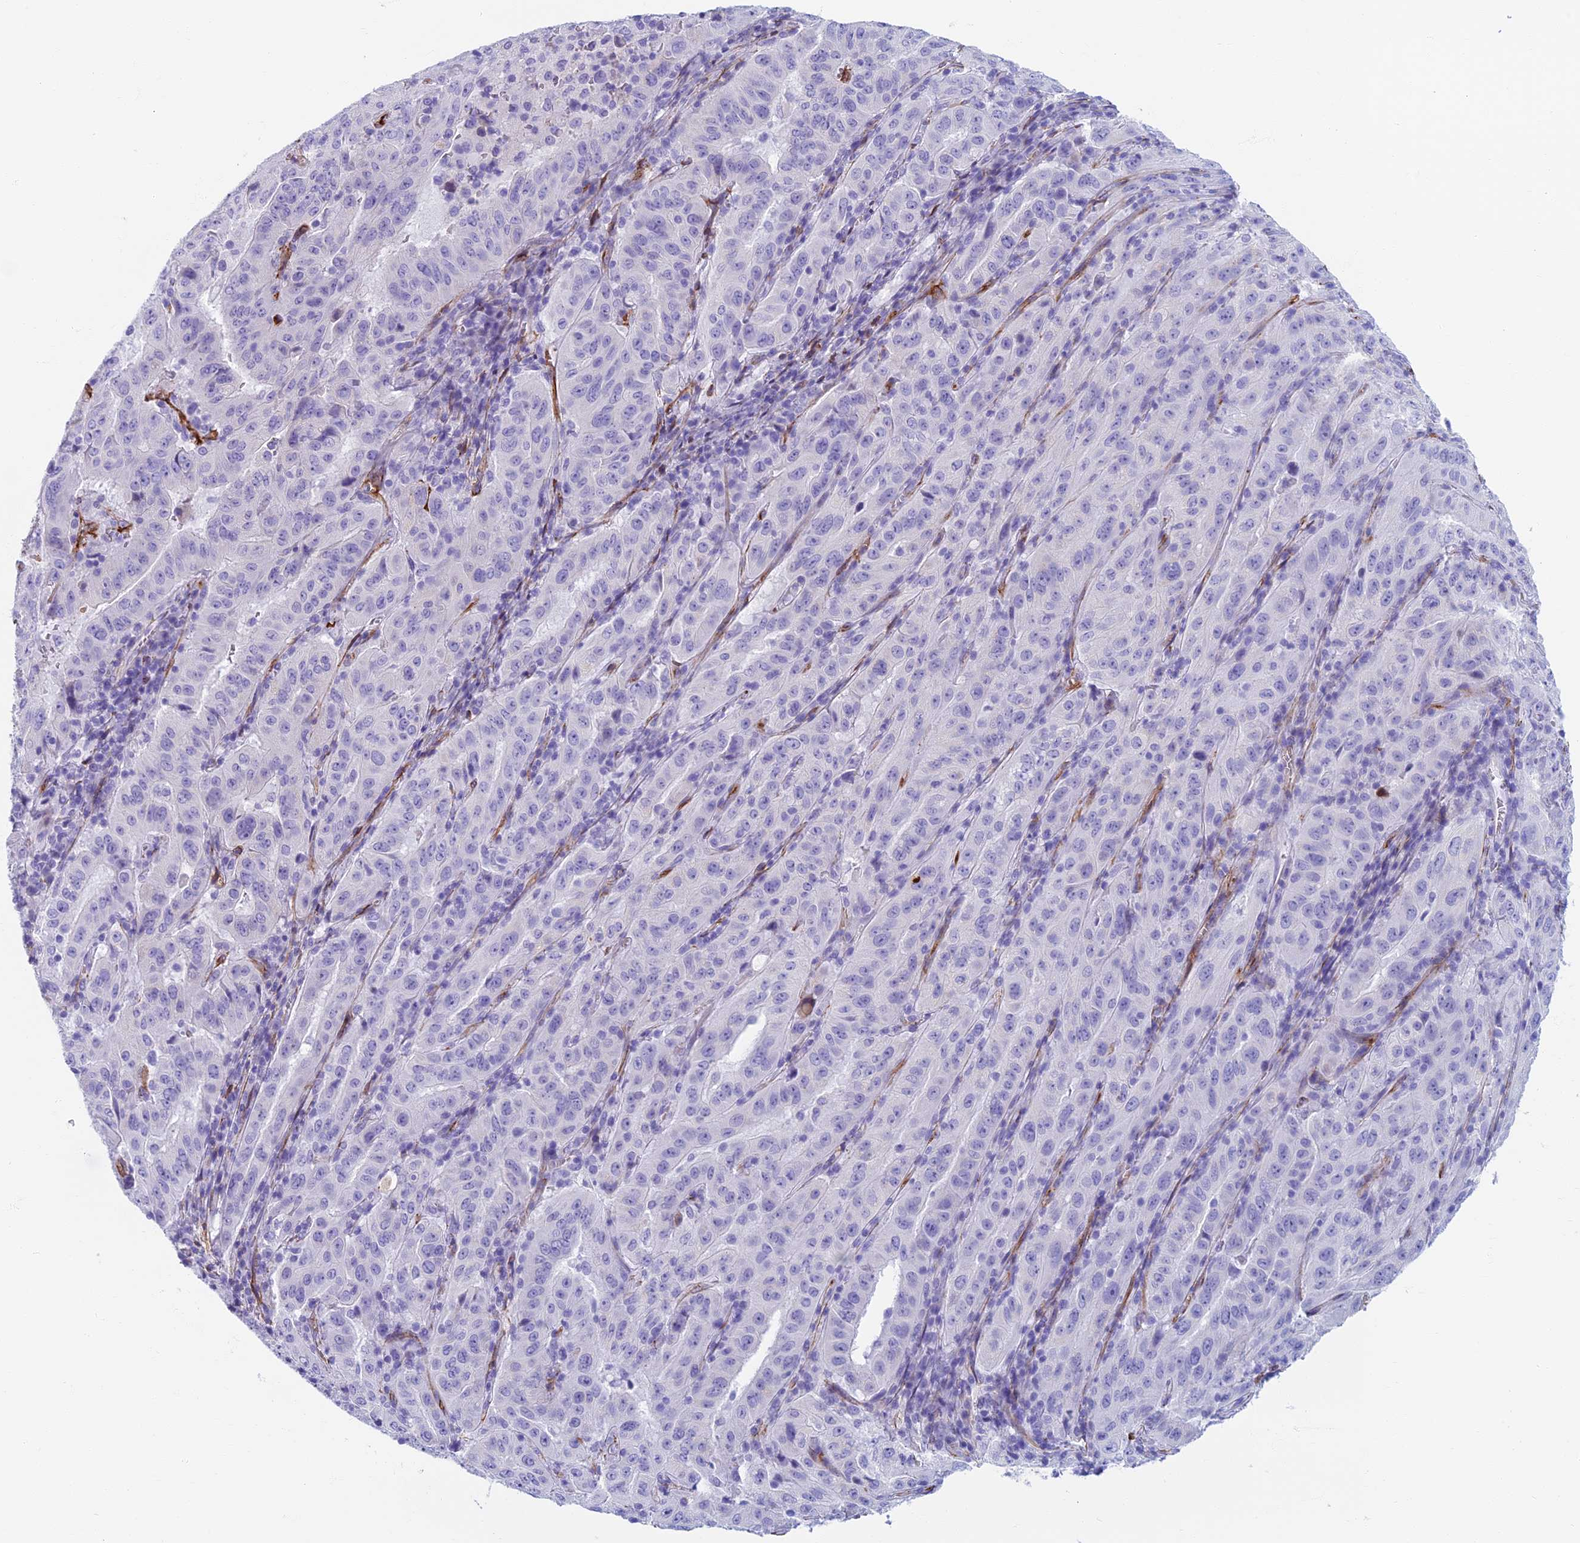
{"staining": {"intensity": "negative", "quantity": "none", "location": "none"}, "tissue": "pancreatic cancer", "cell_type": "Tumor cells", "image_type": "cancer", "snomed": [{"axis": "morphology", "description": "Adenocarcinoma, NOS"}, {"axis": "topography", "description": "Pancreas"}], "caption": "This is a histopathology image of immunohistochemistry (IHC) staining of pancreatic adenocarcinoma, which shows no staining in tumor cells.", "gene": "ETFRF1", "patient": {"sex": "male", "age": 63}}